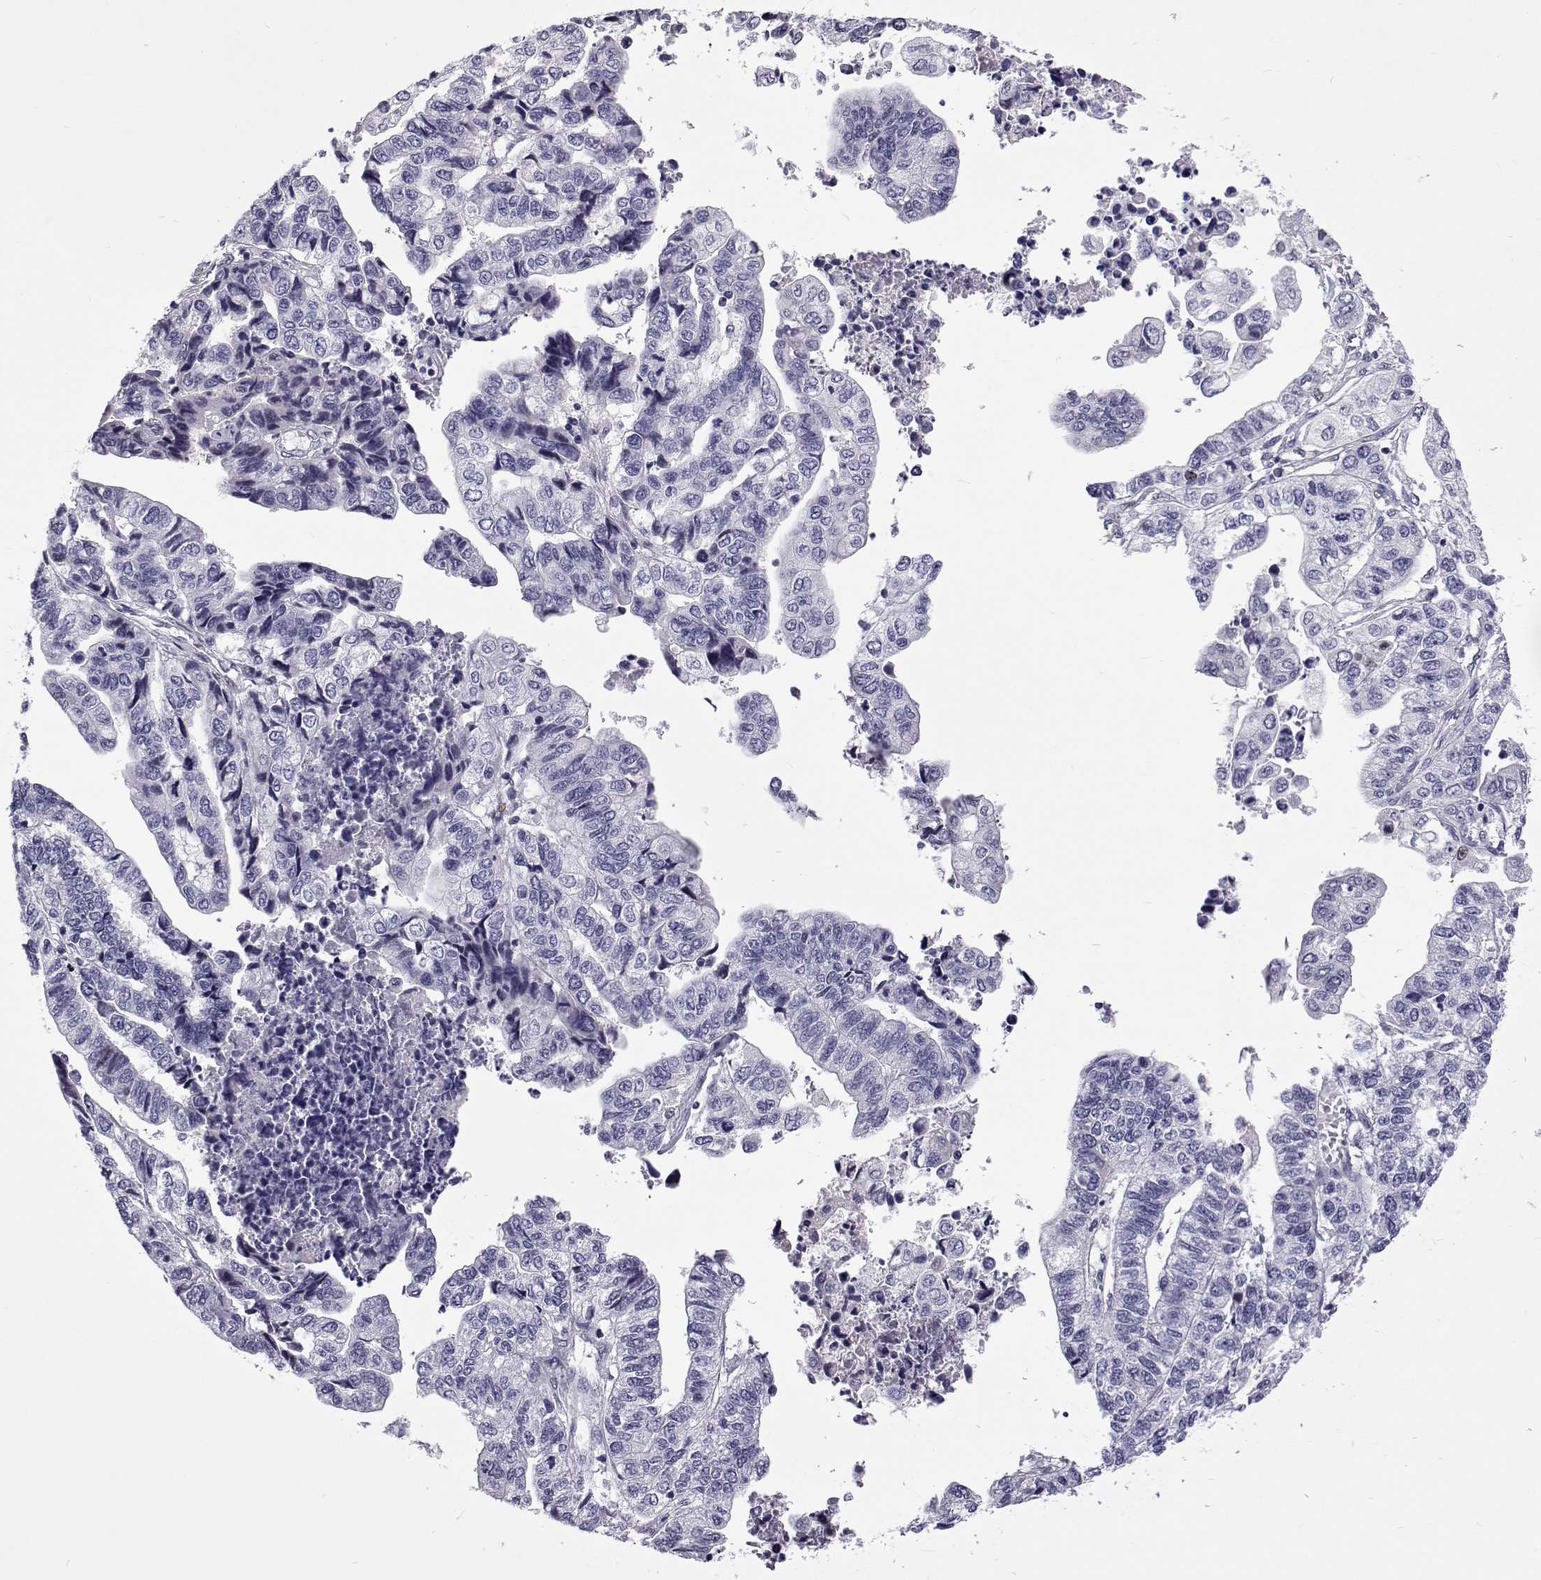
{"staining": {"intensity": "negative", "quantity": "none", "location": "none"}, "tissue": "stomach cancer", "cell_type": "Tumor cells", "image_type": "cancer", "snomed": [{"axis": "morphology", "description": "Adenocarcinoma, NOS"}, {"axis": "topography", "description": "Stomach, upper"}], "caption": "This is a image of IHC staining of stomach cancer (adenocarcinoma), which shows no staining in tumor cells. The staining is performed using DAB brown chromogen with nuclei counter-stained in using hematoxylin.", "gene": "TCF15", "patient": {"sex": "female", "age": 67}}